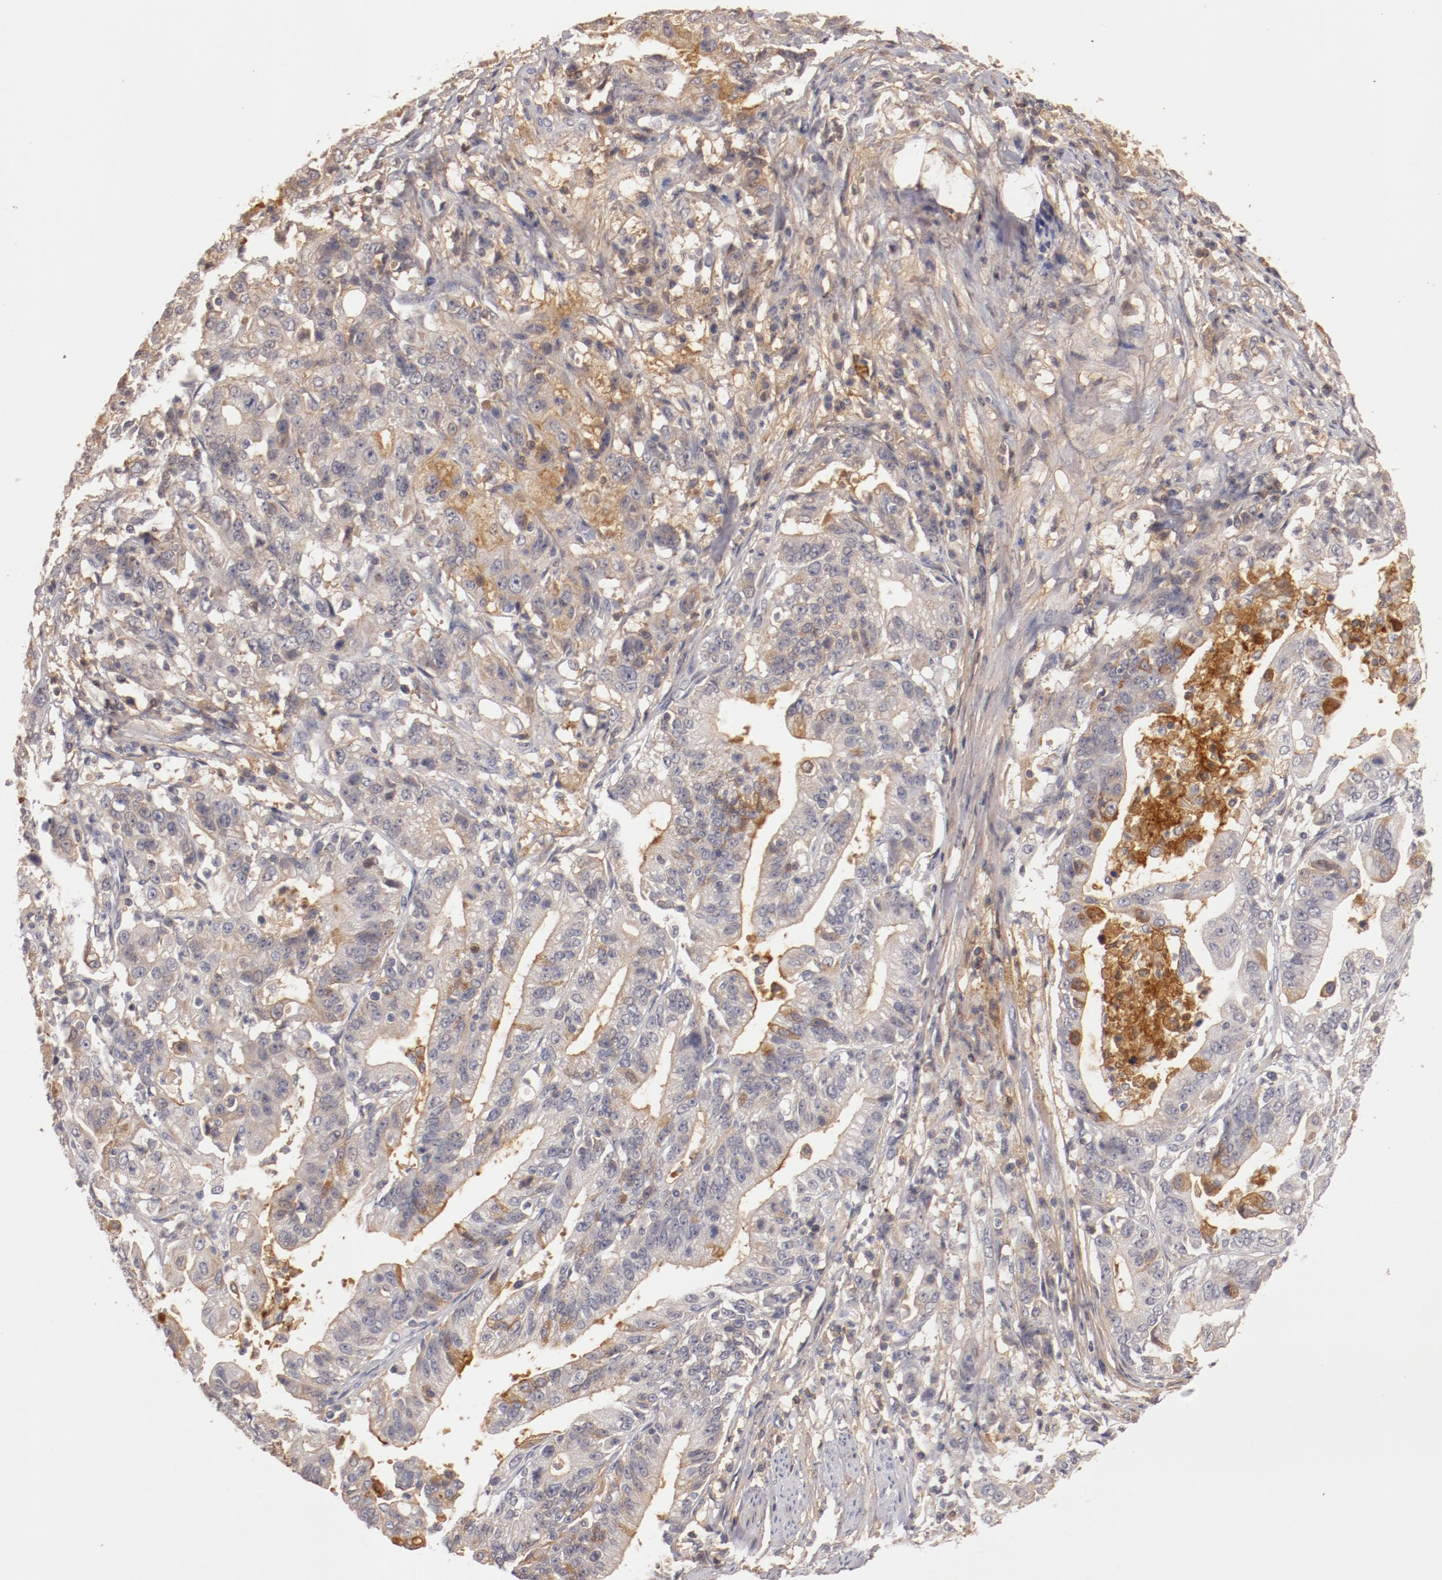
{"staining": {"intensity": "negative", "quantity": "none", "location": "none"}, "tissue": "stomach cancer", "cell_type": "Tumor cells", "image_type": "cancer", "snomed": [{"axis": "morphology", "description": "Adenocarcinoma, NOS"}, {"axis": "topography", "description": "Stomach, upper"}], "caption": "This is an immunohistochemistry histopathology image of human stomach cancer. There is no expression in tumor cells.", "gene": "MBL2", "patient": {"sex": "female", "age": 50}}